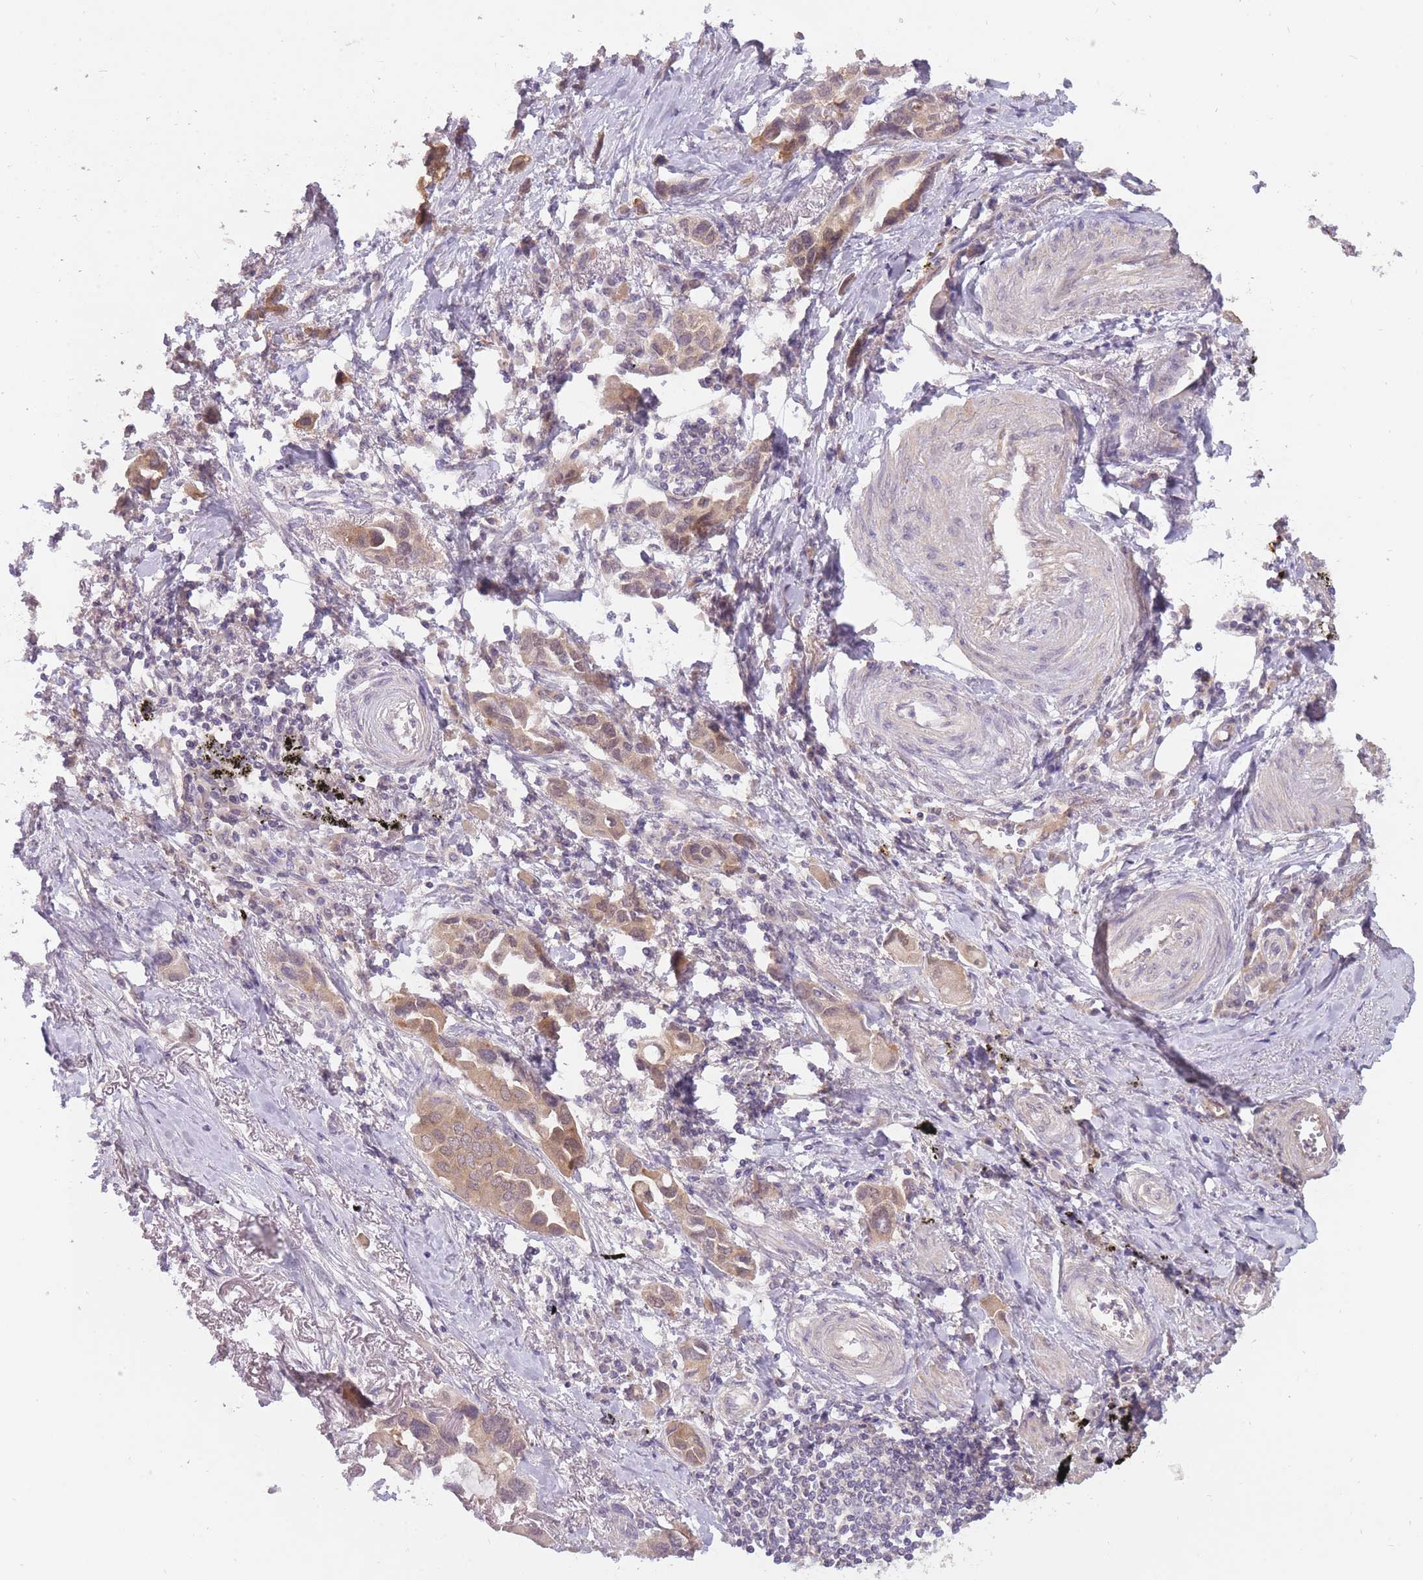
{"staining": {"intensity": "moderate", "quantity": "25%-75%", "location": "cytoplasmic/membranous,nuclear"}, "tissue": "lung cancer", "cell_type": "Tumor cells", "image_type": "cancer", "snomed": [{"axis": "morphology", "description": "Adenocarcinoma, NOS"}, {"axis": "topography", "description": "Lung"}], "caption": "Lung adenocarcinoma was stained to show a protein in brown. There is medium levels of moderate cytoplasmic/membranous and nuclear positivity in approximately 25%-75% of tumor cells.", "gene": "LRATD2", "patient": {"sex": "female", "age": 76}}